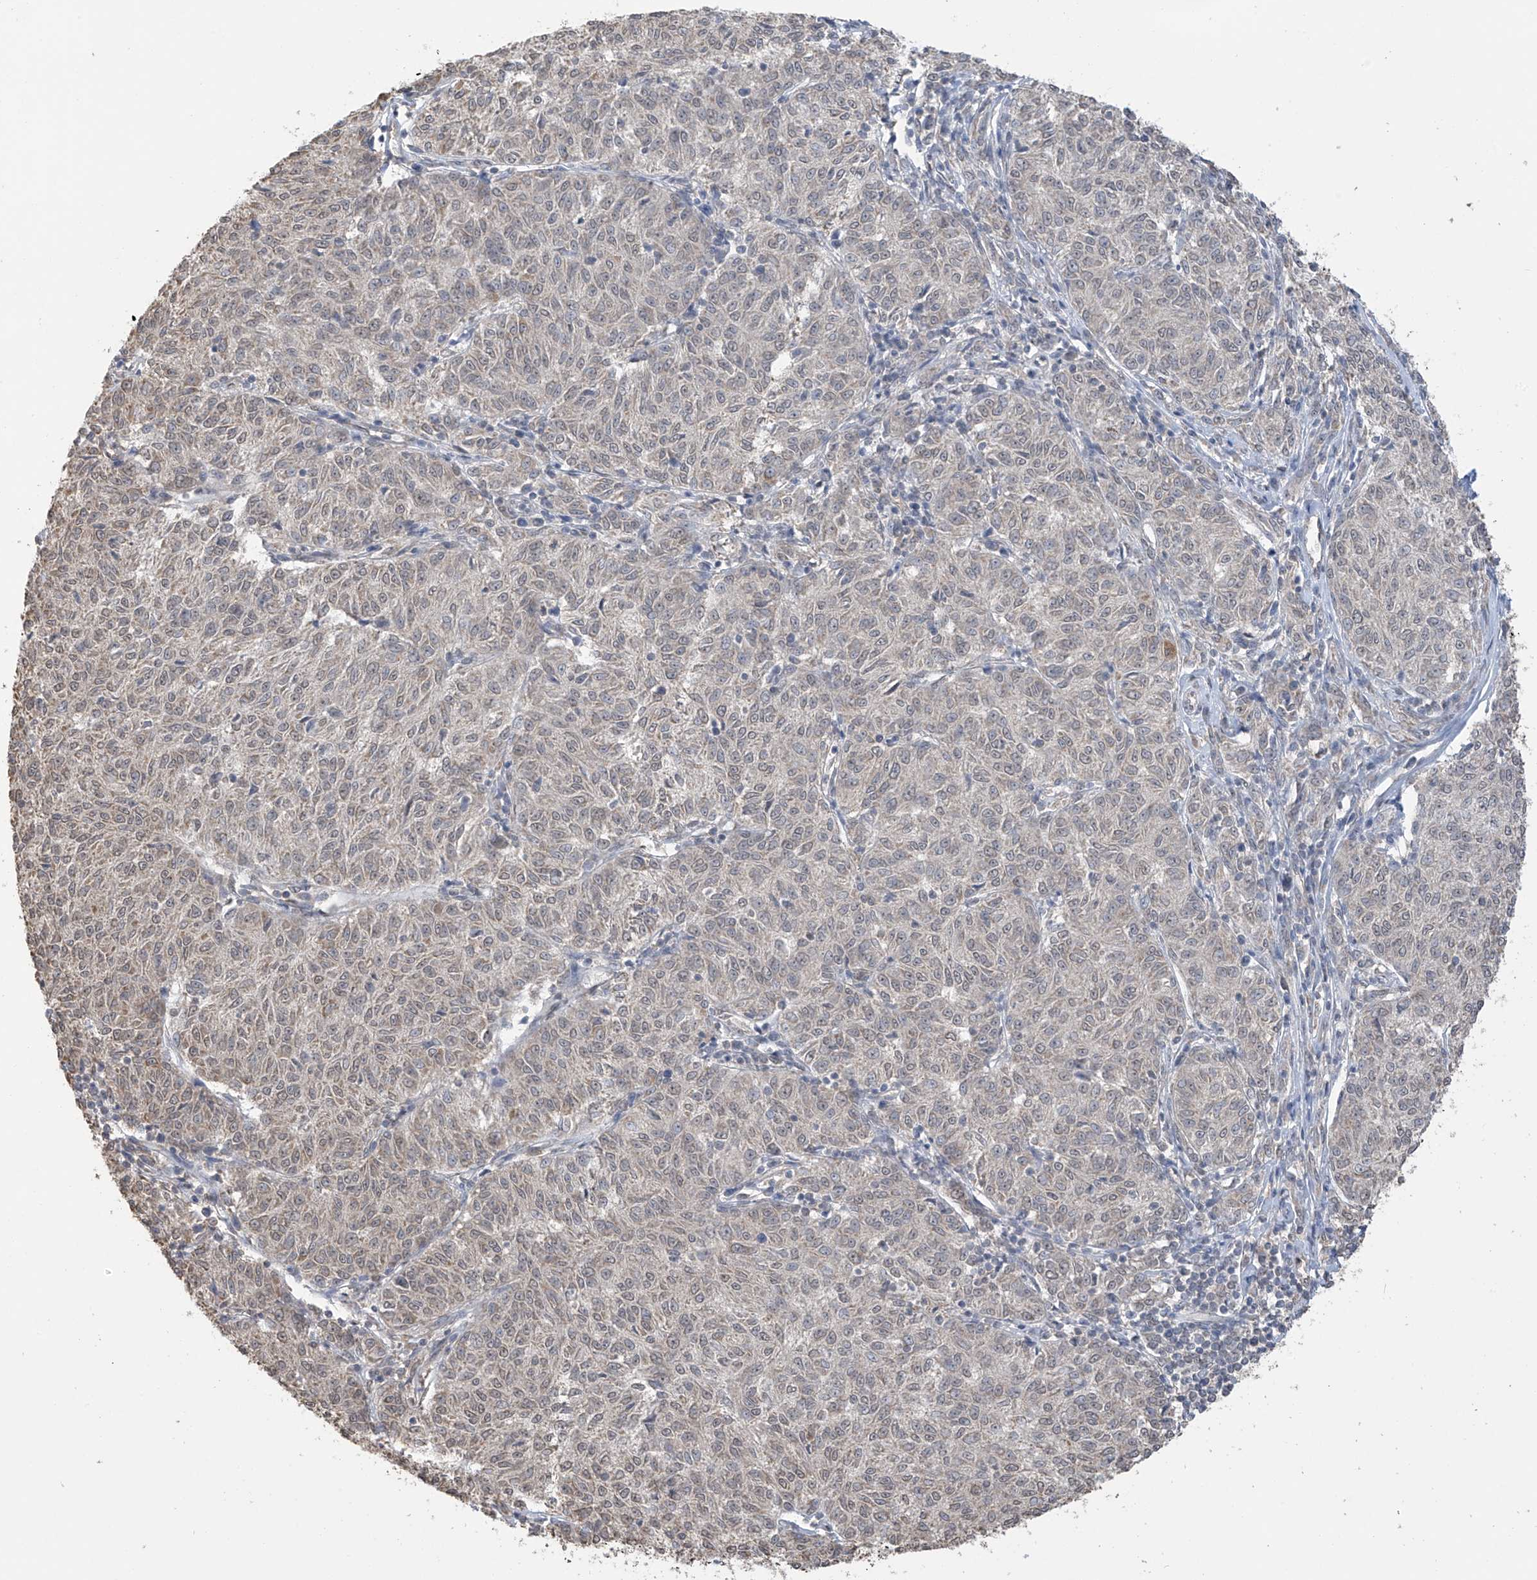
{"staining": {"intensity": "moderate", "quantity": "25%-75%", "location": "cytoplasmic/membranous,nuclear"}, "tissue": "melanoma", "cell_type": "Tumor cells", "image_type": "cancer", "snomed": [{"axis": "morphology", "description": "Malignant melanoma, NOS"}, {"axis": "topography", "description": "Skin"}], "caption": "The immunohistochemical stain shows moderate cytoplasmic/membranous and nuclear staining in tumor cells of malignant melanoma tissue.", "gene": "KIAA1522", "patient": {"sex": "female", "age": 72}}